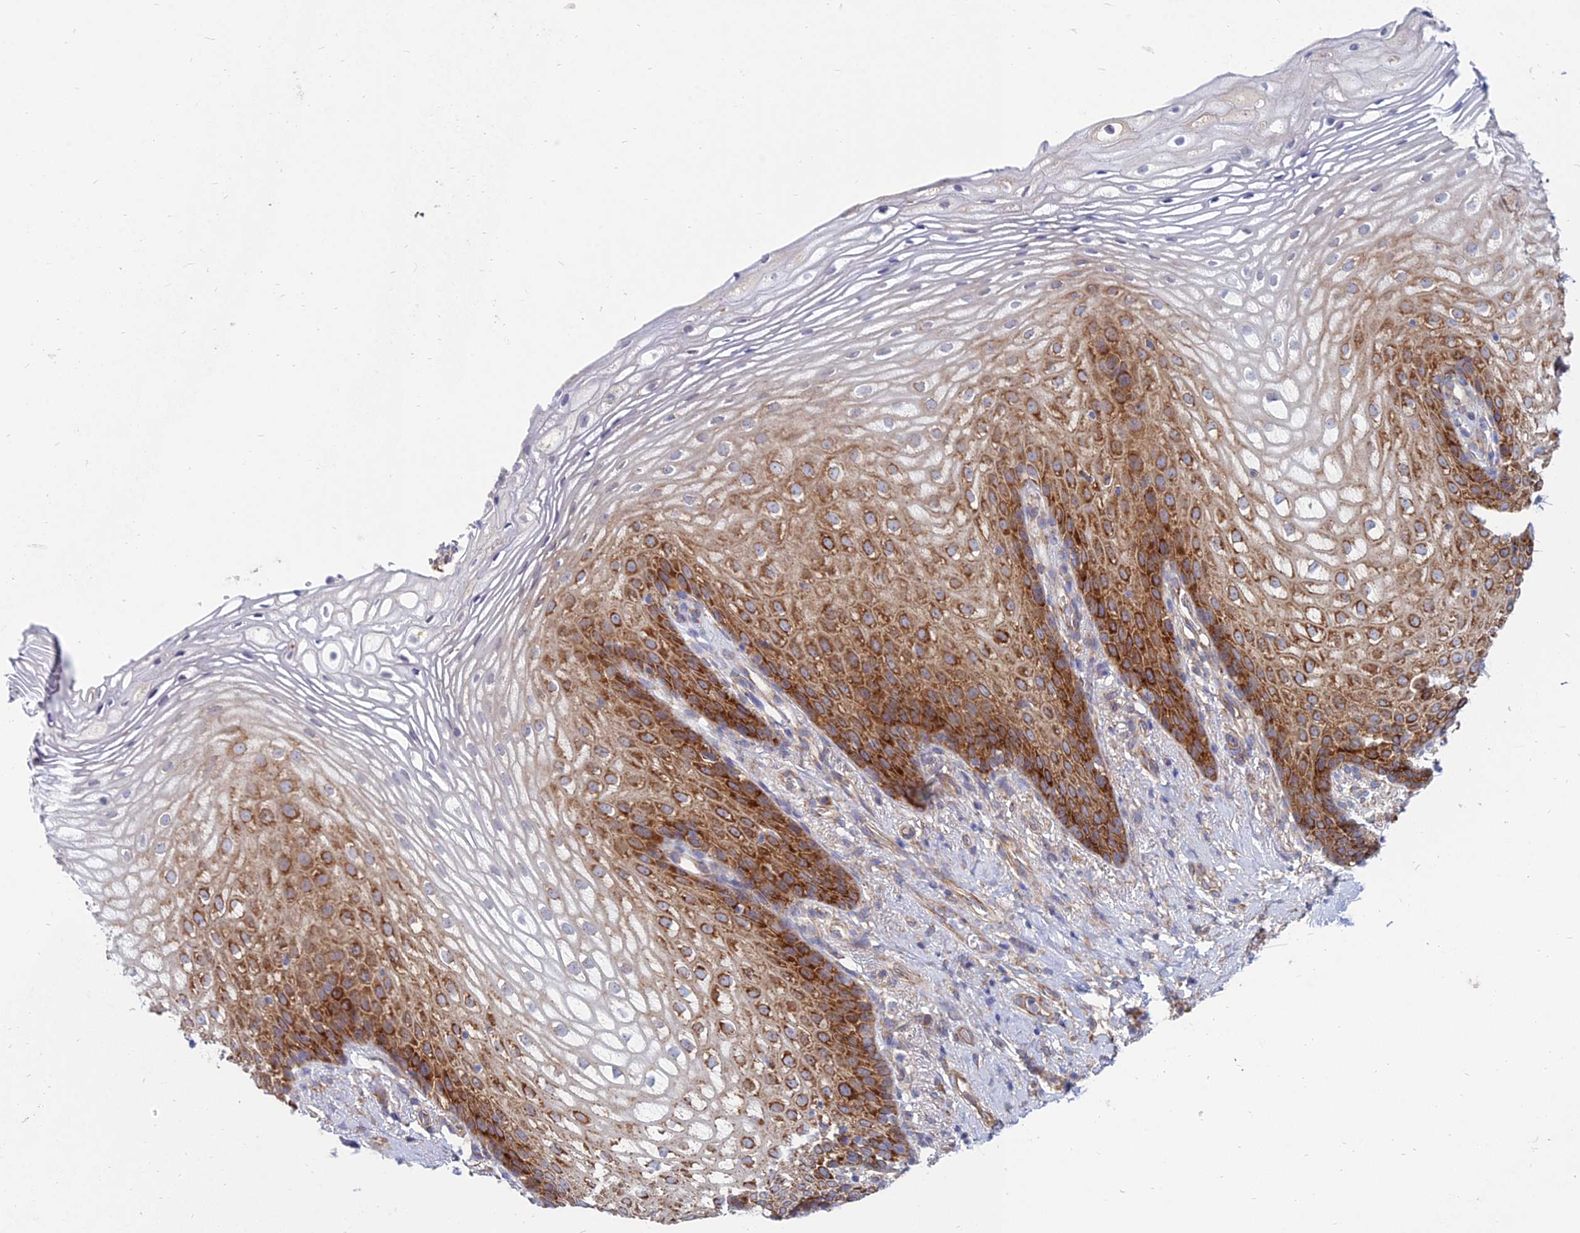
{"staining": {"intensity": "strong", "quantity": "25%-75%", "location": "cytoplasmic/membranous"}, "tissue": "vagina", "cell_type": "Squamous epithelial cells", "image_type": "normal", "snomed": [{"axis": "morphology", "description": "Normal tissue, NOS"}, {"axis": "topography", "description": "Vagina"}], "caption": "Brown immunohistochemical staining in benign vagina demonstrates strong cytoplasmic/membranous expression in approximately 25%-75% of squamous epithelial cells. The protein is stained brown, and the nuclei are stained in blue (DAB (3,3'-diaminobenzidine) IHC with brightfield microscopy, high magnification).", "gene": "TXLNA", "patient": {"sex": "female", "age": 60}}